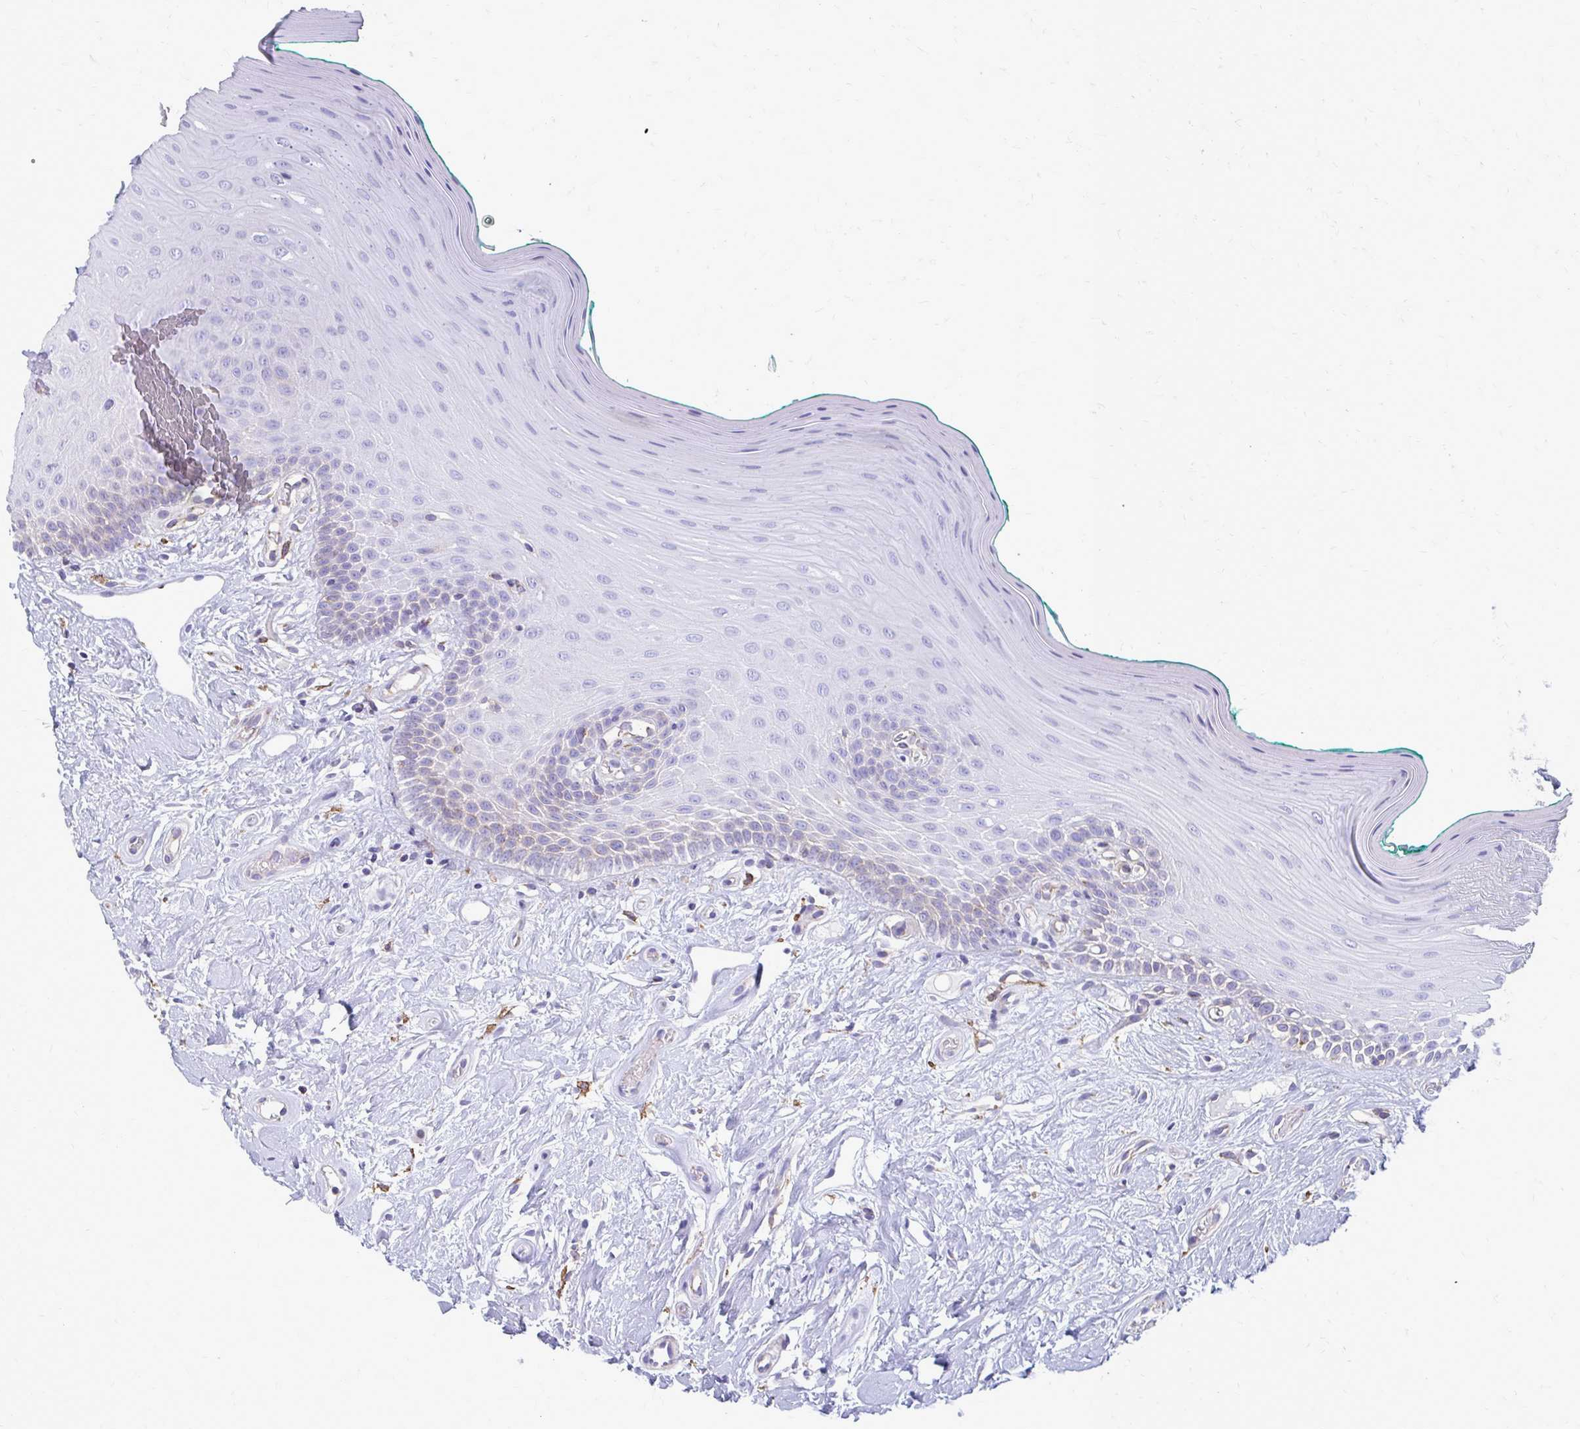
{"staining": {"intensity": "negative", "quantity": "none", "location": "none"}, "tissue": "oral mucosa", "cell_type": "Squamous epithelial cells", "image_type": "normal", "snomed": [{"axis": "morphology", "description": "Normal tissue, NOS"}, {"axis": "topography", "description": "Oral tissue"}], "caption": "An immunohistochemistry micrograph of normal oral mucosa is shown. There is no staining in squamous epithelial cells of oral mucosa.", "gene": "CLTA", "patient": {"sex": "female", "age": 40}}